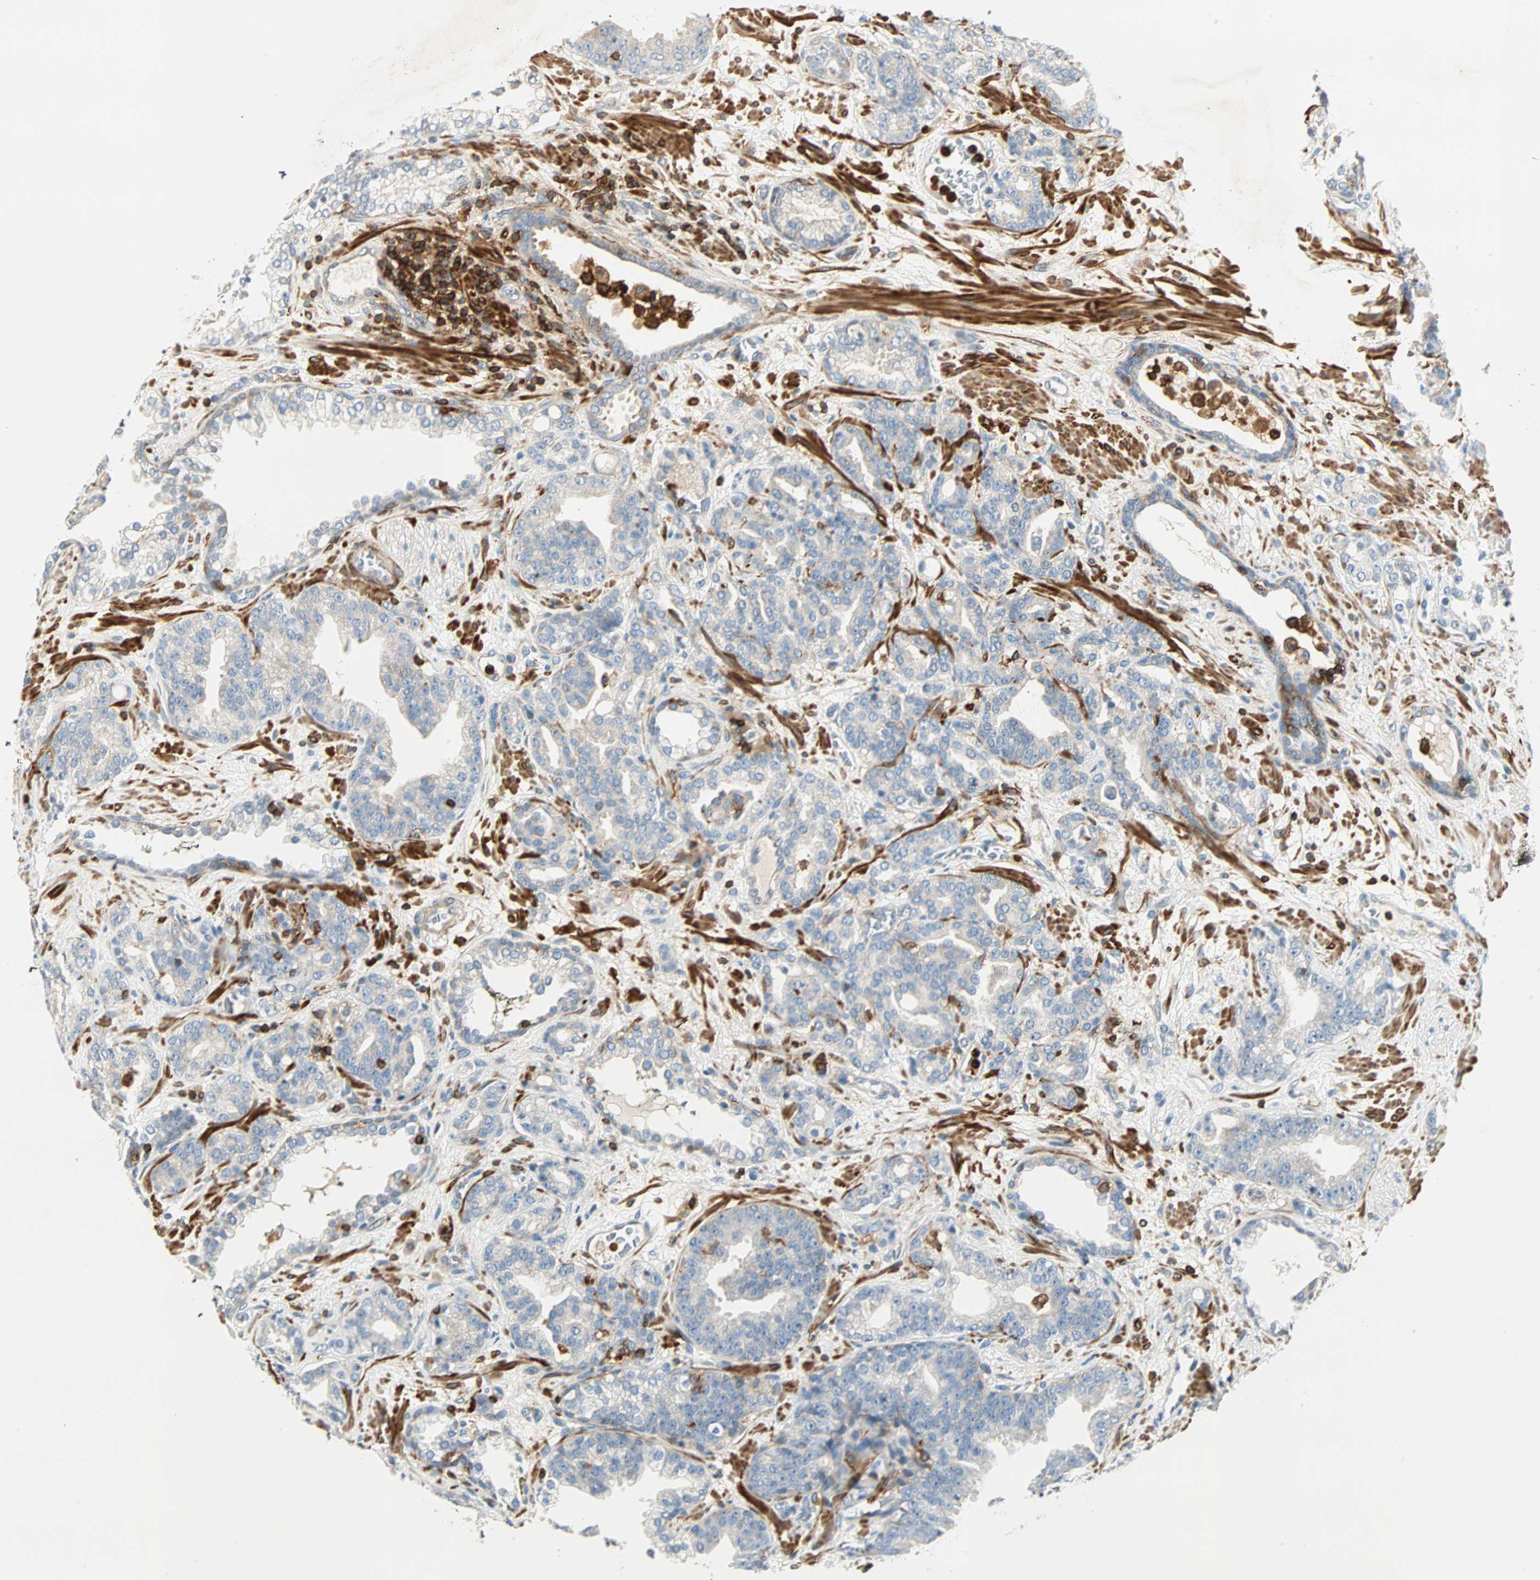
{"staining": {"intensity": "negative", "quantity": "none", "location": "none"}, "tissue": "prostate cancer", "cell_type": "Tumor cells", "image_type": "cancer", "snomed": [{"axis": "morphology", "description": "Adenocarcinoma, Low grade"}, {"axis": "topography", "description": "Prostate"}], "caption": "Immunohistochemistry micrograph of prostate low-grade adenocarcinoma stained for a protein (brown), which shows no positivity in tumor cells.", "gene": "FMNL1", "patient": {"sex": "male", "age": 63}}